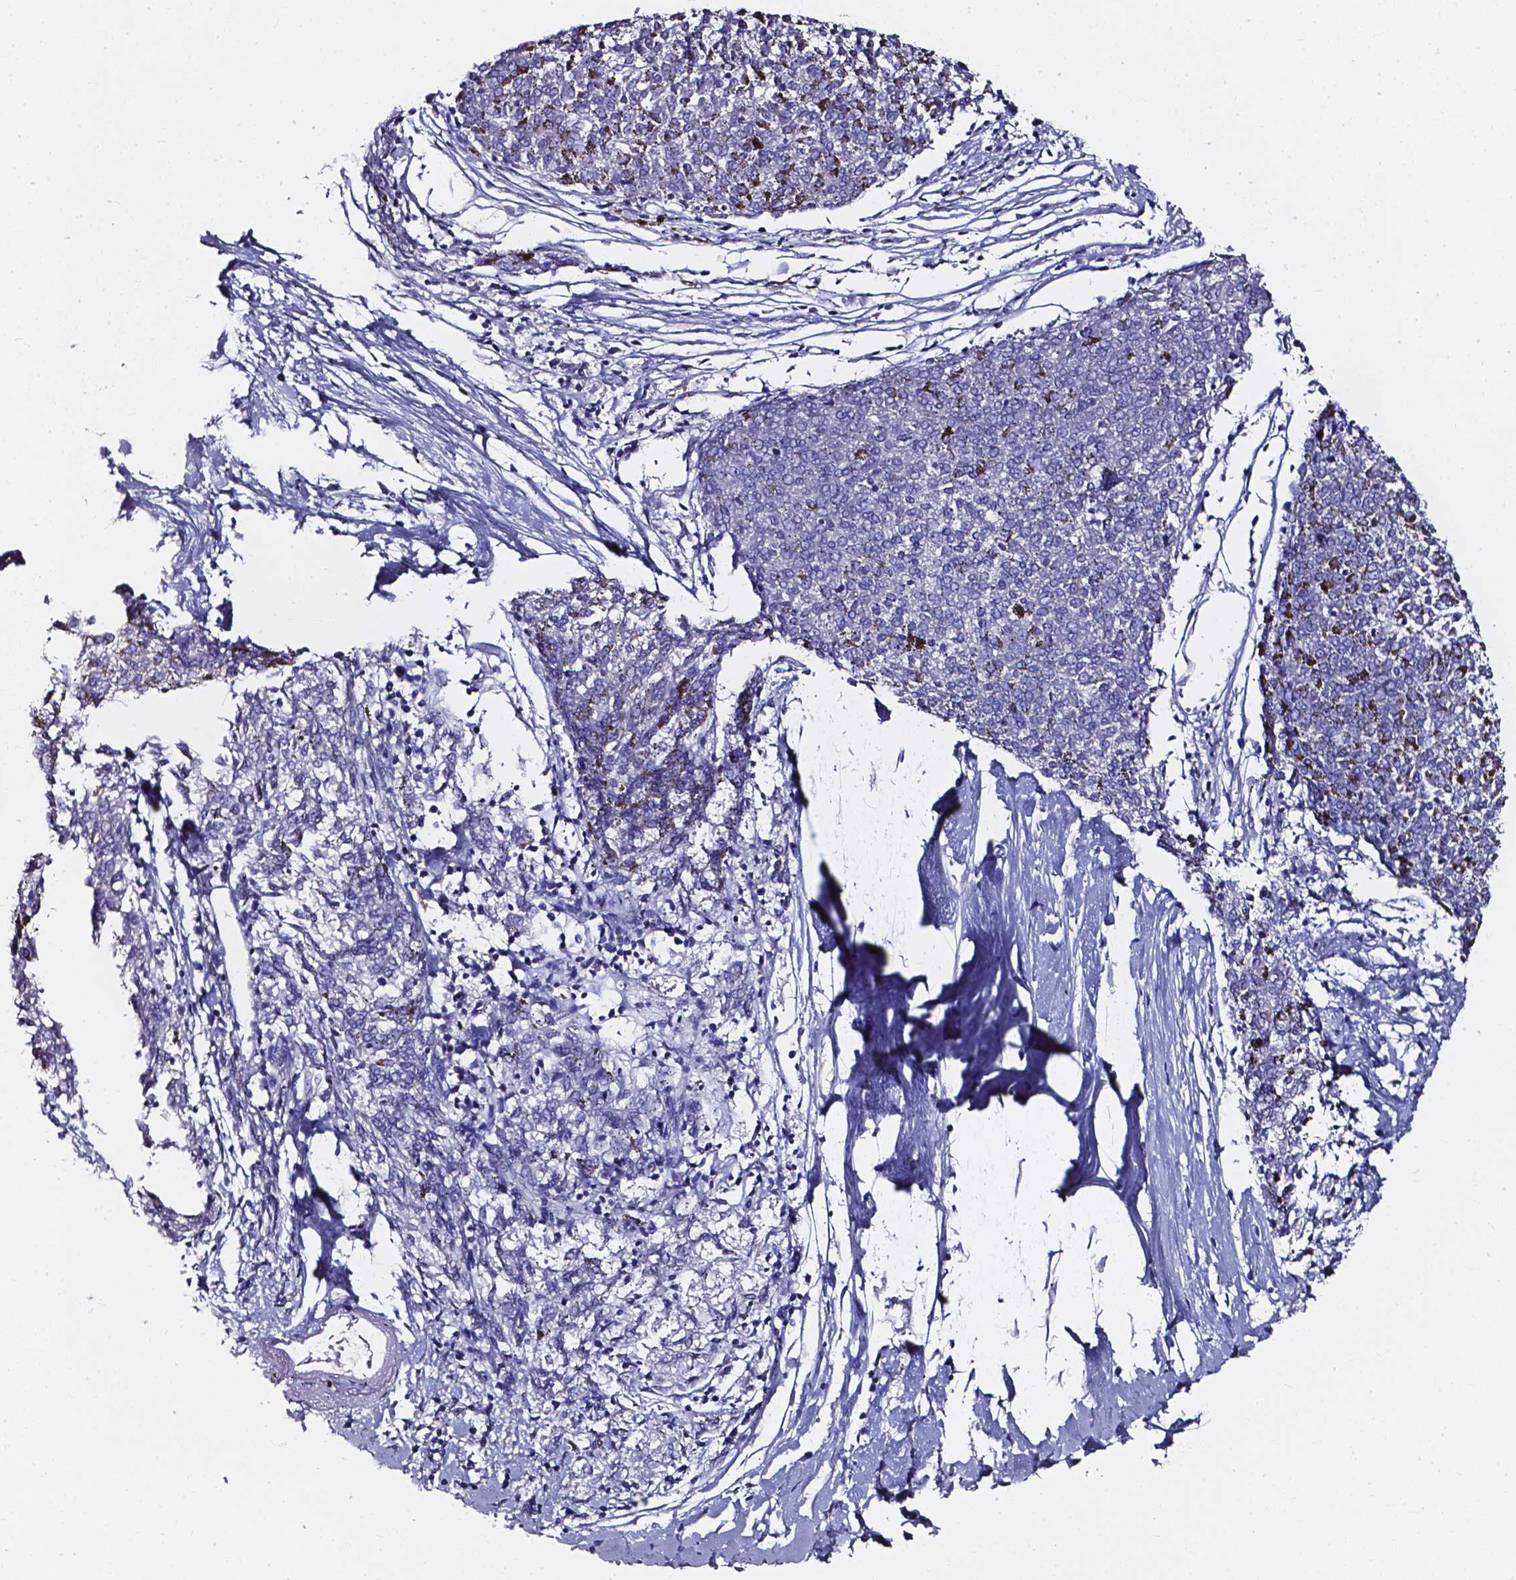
{"staining": {"intensity": "negative", "quantity": "none", "location": "none"}, "tissue": "melanoma", "cell_type": "Tumor cells", "image_type": "cancer", "snomed": [{"axis": "morphology", "description": "Malignant melanoma, NOS"}, {"axis": "topography", "description": "Skin"}], "caption": "Human malignant melanoma stained for a protein using immunohistochemistry exhibits no positivity in tumor cells.", "gene": "AKR1B10", "patient": {"sex": "female", "age": 72}}